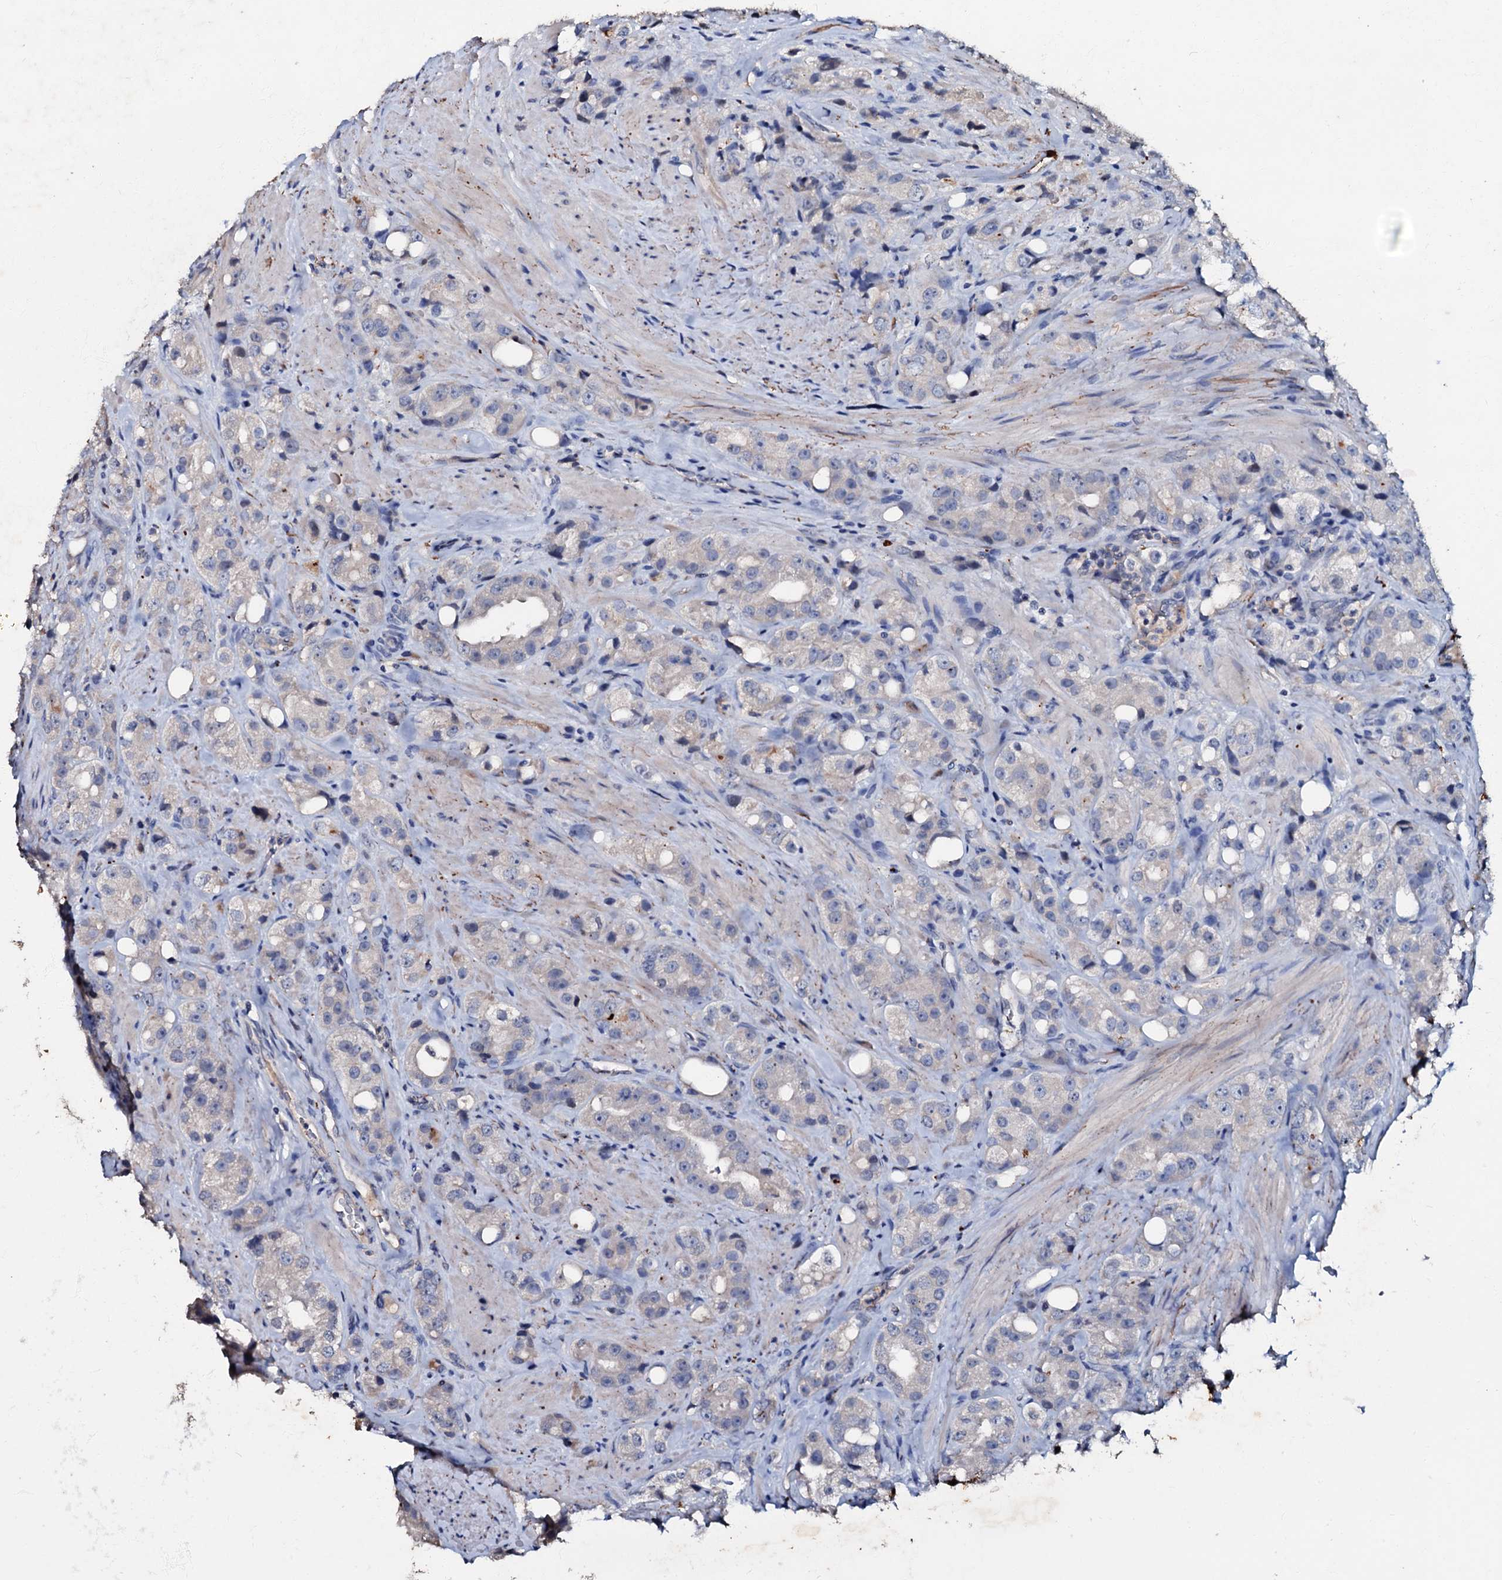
{"staining": {"intensity": "negative", "quantity": "none", "location": "none"}, "tissue": "prostate cancer", "cell_type": "Tumor cells", "image_type": "cancer", "snomed": [{"axis": "morphology", "description": "Adenocarcinoma, NOS"}, {"axis": "topography", "description": "Prostate"}], "caption": "Human prostate adenocarcinoma stained for a protein using immunohistochemistry (IHC) demonstrates no staining in tumor cells.", "gene": "MANSC4", "patient": {"sex": "male", "age": 79}}